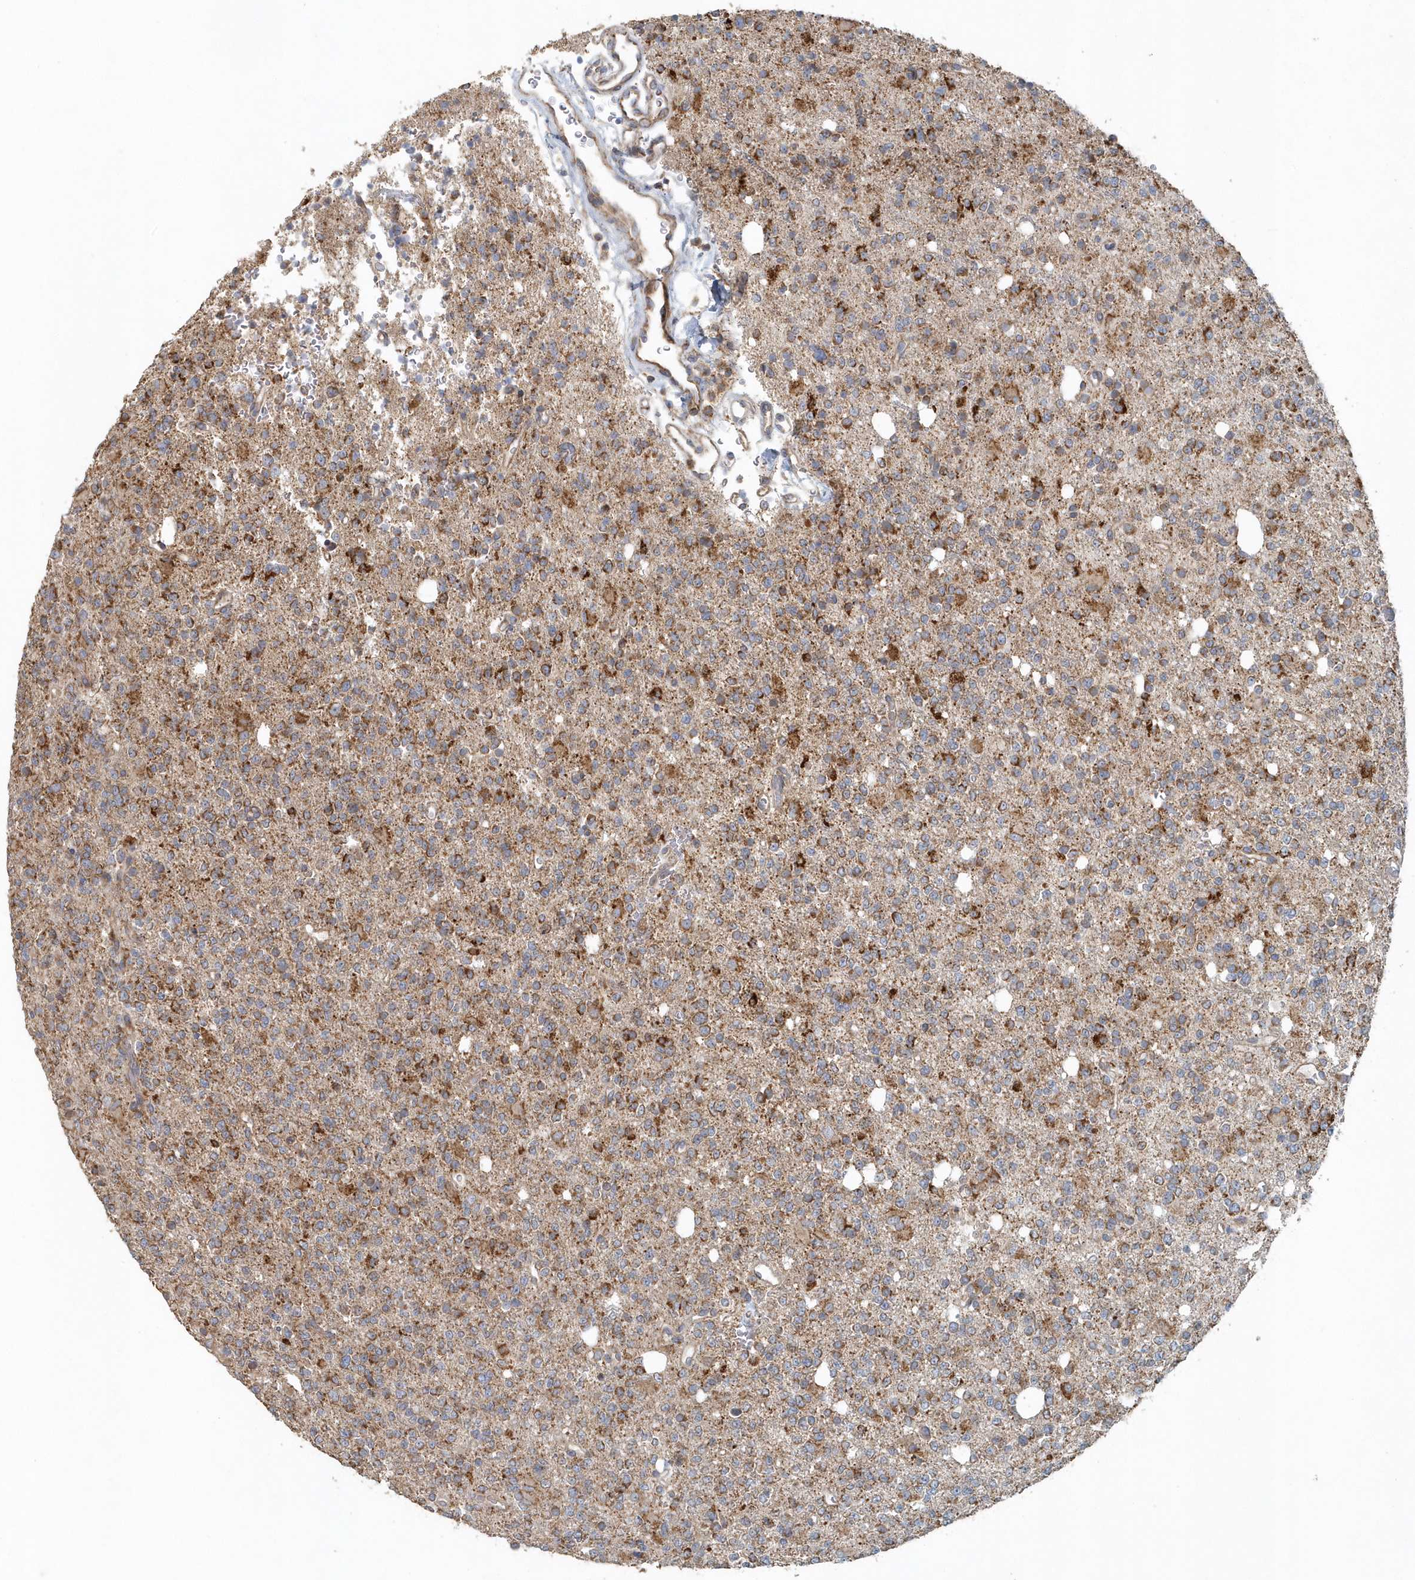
{"staining": {"intensity": "moderate", "quantity": ">75%", "location": "cytoplasmic/membranous"}, "tissue": "glioma", "cell_type": "Tumor cells", "image_type": "cancer", "snomed": [{"axis": "morphology", "description": "Glioma, malignant, High grade"}, {"axis": "topography", "description": "Brain"}], "caption": "Moderate cytoplasmic/membranous positivity for a protein is appreciated in about >75% of tumor cells of malignant glioma (high-grade) using IHC.", "gene": "MMUT", "patient": {"sex": "female", "age": 62}}